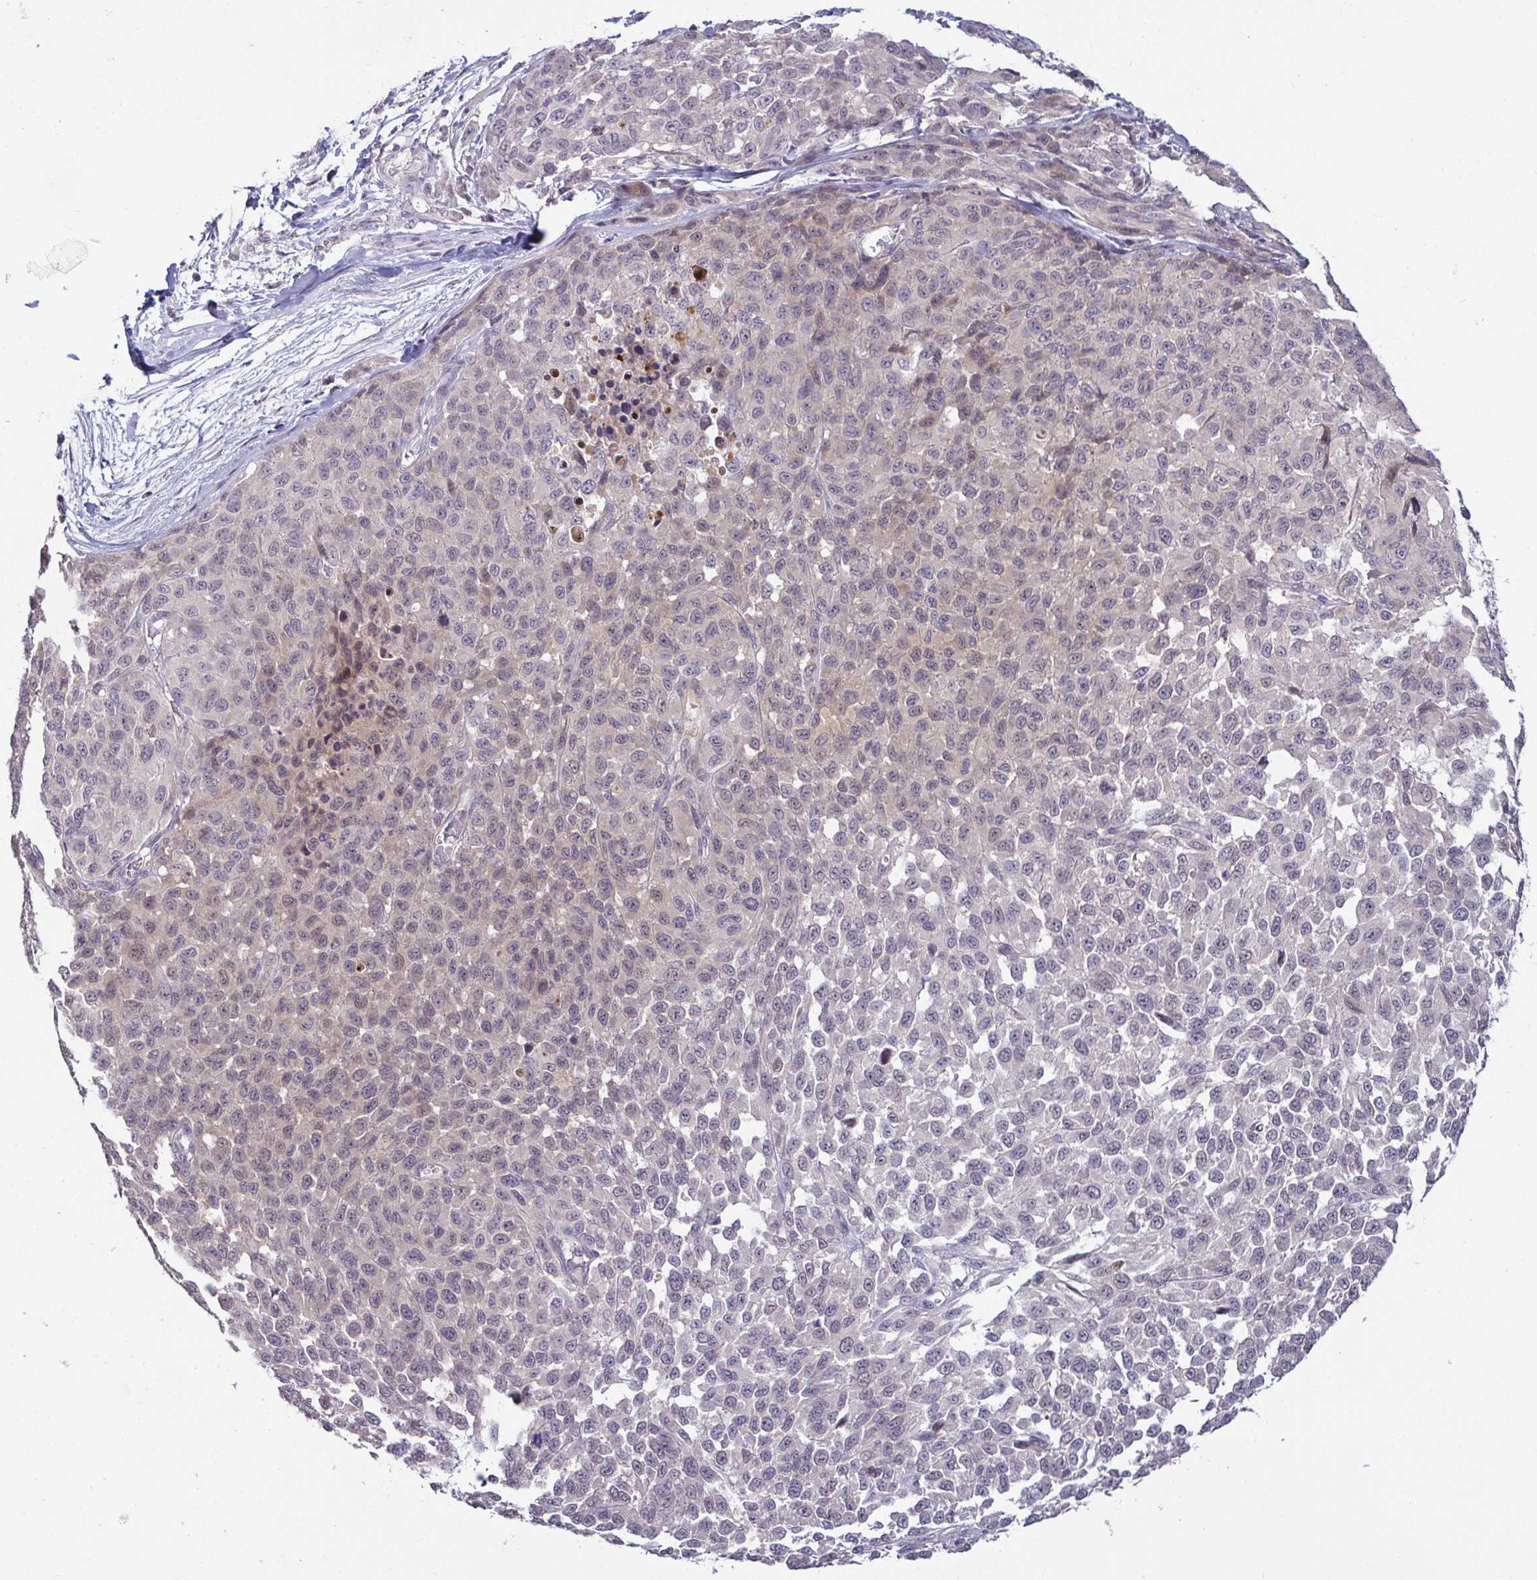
{"staining": {"intensity": "negative", "quantity": "none", "location": "none"}, "tissue": "melanoma", "cell_type": "Tumor cells", "image_type": "cancer", "snomed": [{"axis": "morphology", "description": "Malignant melanoma, NOS"}, {"axis": "topography", "description": "Skin"}], "caption": "Human malignant melanoma stained for a protein using immunohistochemistry (IHC) demonstrates no staining in tumor cells.", "gene": "GSTM1", "patient": {"sex": "male", "age": 62}}